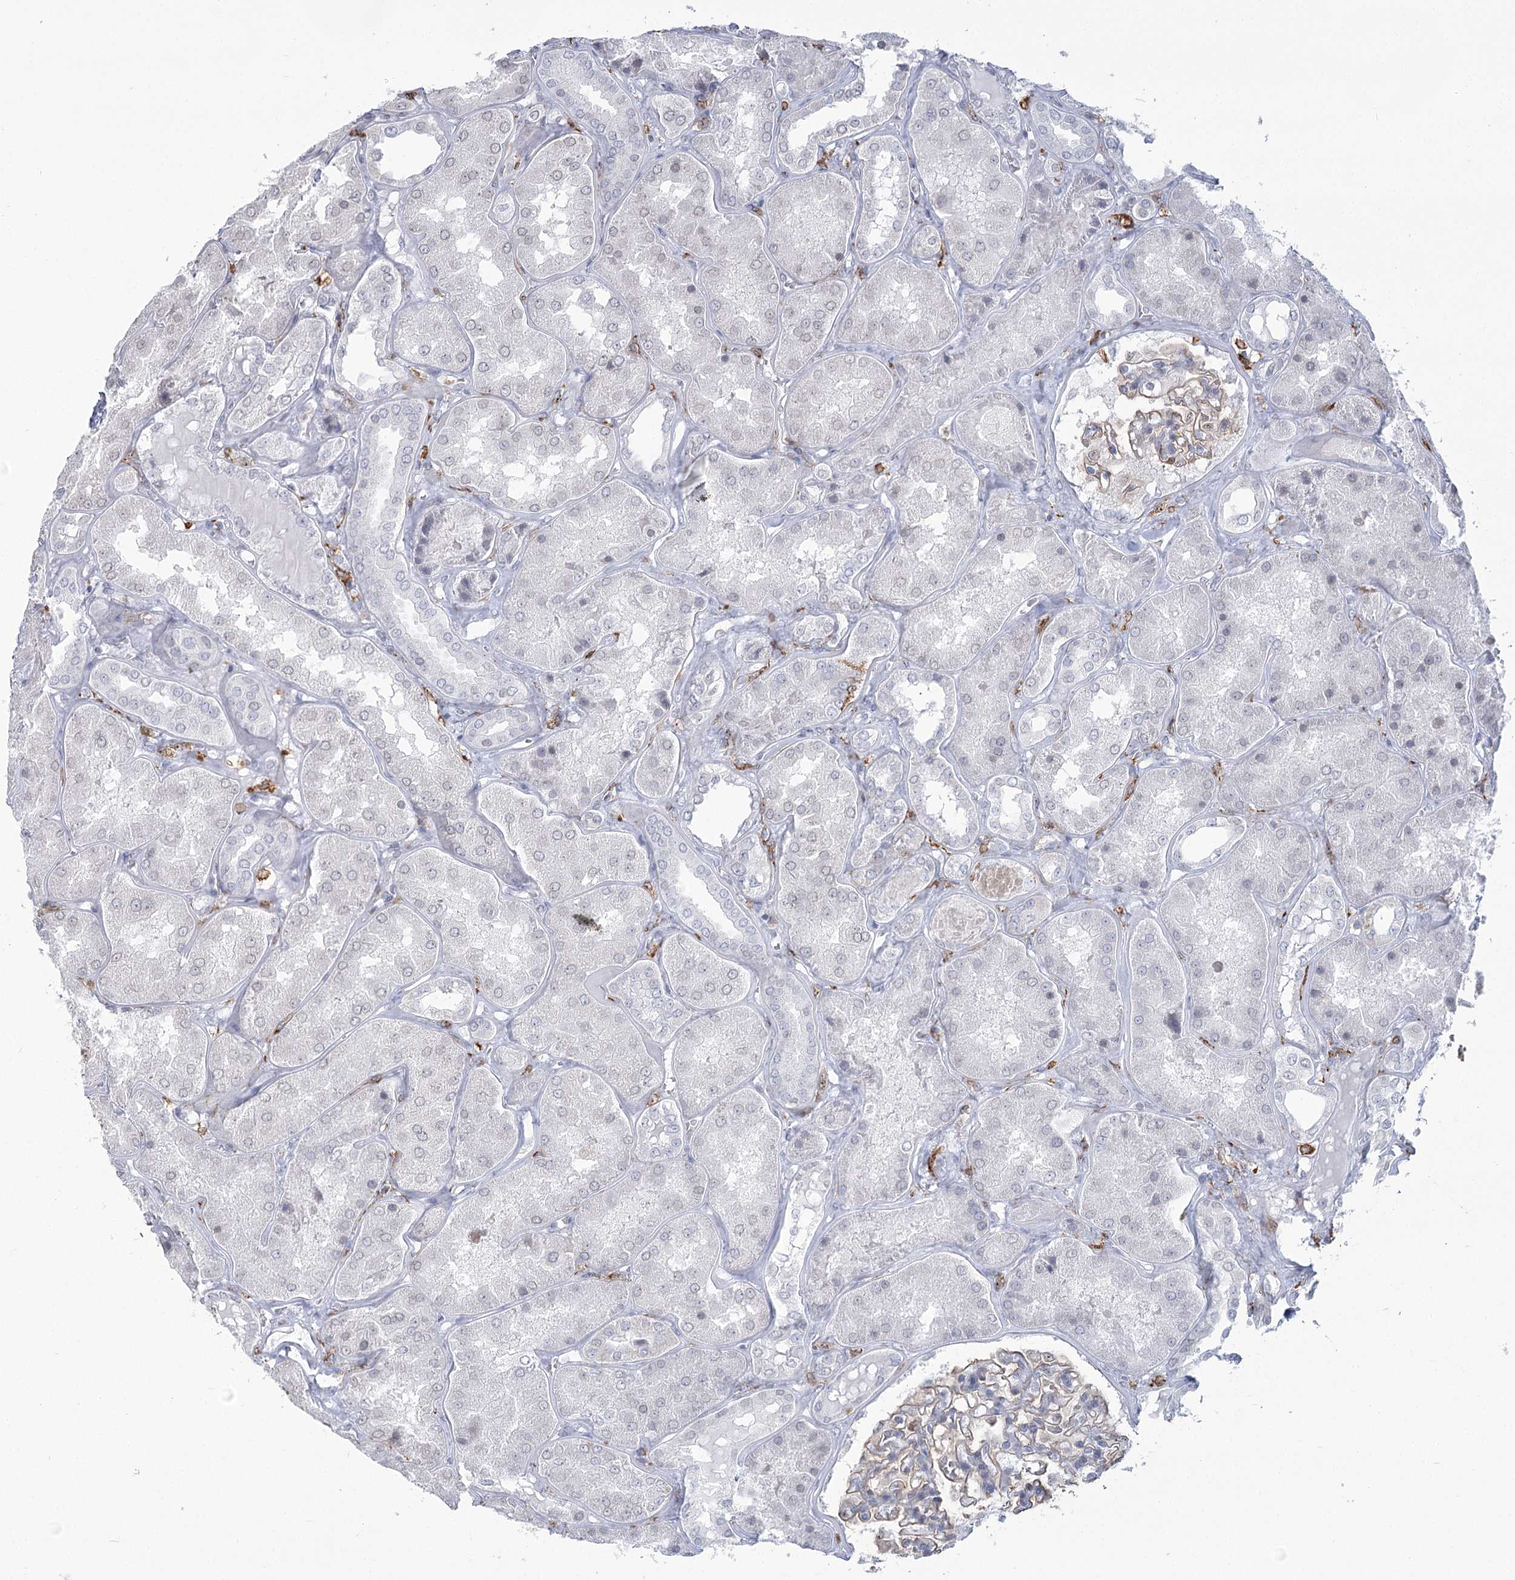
{"staining": {"intensity": "moderate", "quantity": ">75%", "location": "cytoplasmic/membranous"}, "tissue": "kidney", "cell_type": "Cells in glomeruli", "image_type": "normal", "snomed": [{"axis": "morphology", "description": "Normal tissue, NOS"}, {"axis": "topography", "description": "Kidney"}], "caption": "IHC photomicrograph of normal human kidney stained for a protein (brown), which shows medium levels of moderate cytoplasmic/membranous expression in about >75% of cells in glomeruli.", "gene": "C11orf1", "patient": {"sex": "female", "age": 56}}